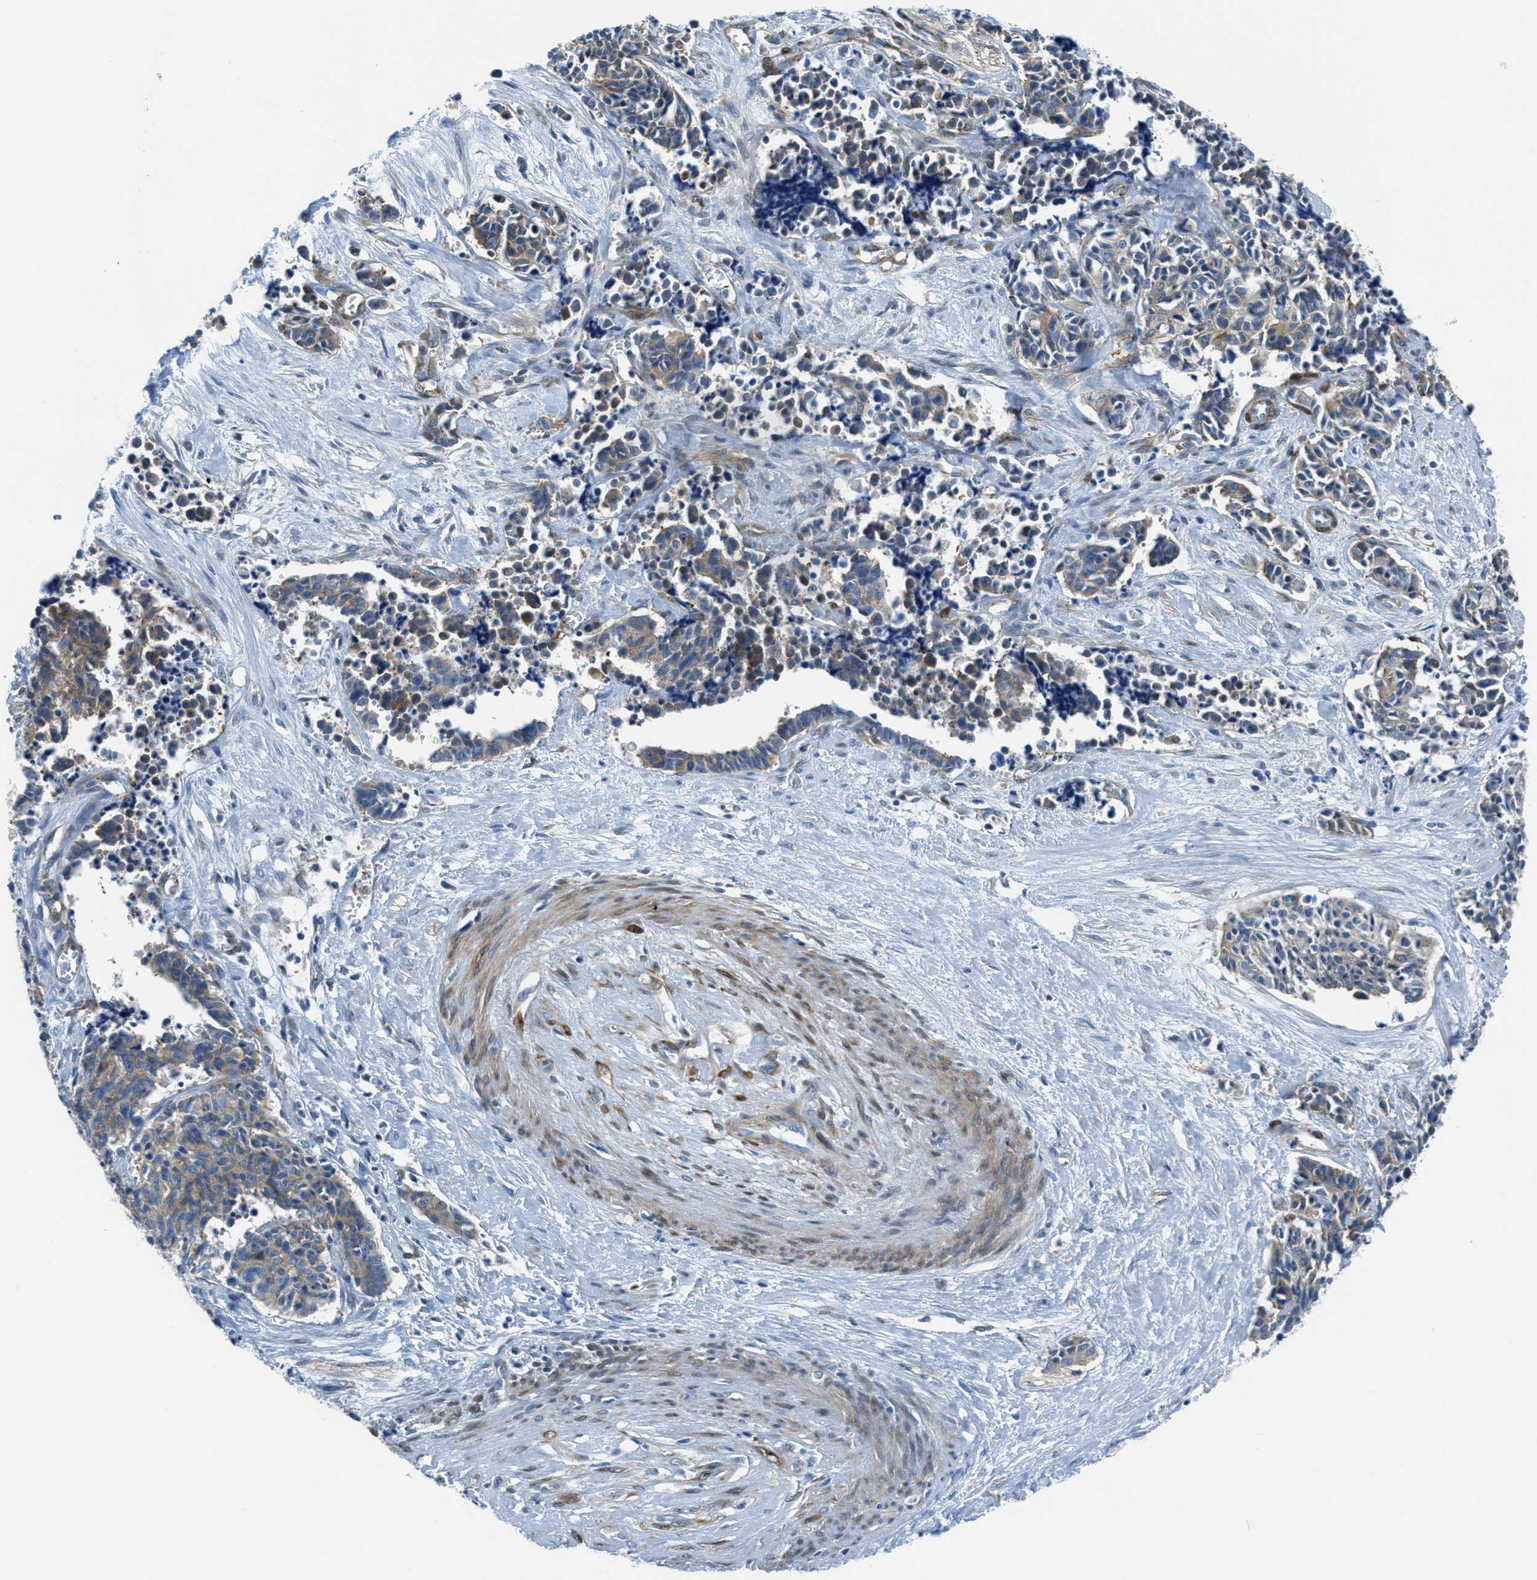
{"staining": {"intensity": "moderate", "quantity": ">75%", "location": "cytoplasmic/membranous"}, "tissue": "cervical cancer", "cell_type": "Tumor cells", "image_type": "cancer", "snomed": [{"axis": "morphology", "description": "Squamous cell carcinoma, NOS"}, {"axis": "topography", "description": "Cervix"}], "caption": "IHC of human cervical cancer (squamous cell carcinoma) demonstrates medium levels of moderate cytoplasmic/membranous staining in approximately >75% of tumor cells.", "gene": "MAPRE2", "patient": {"sex": "female", "age": 35}}